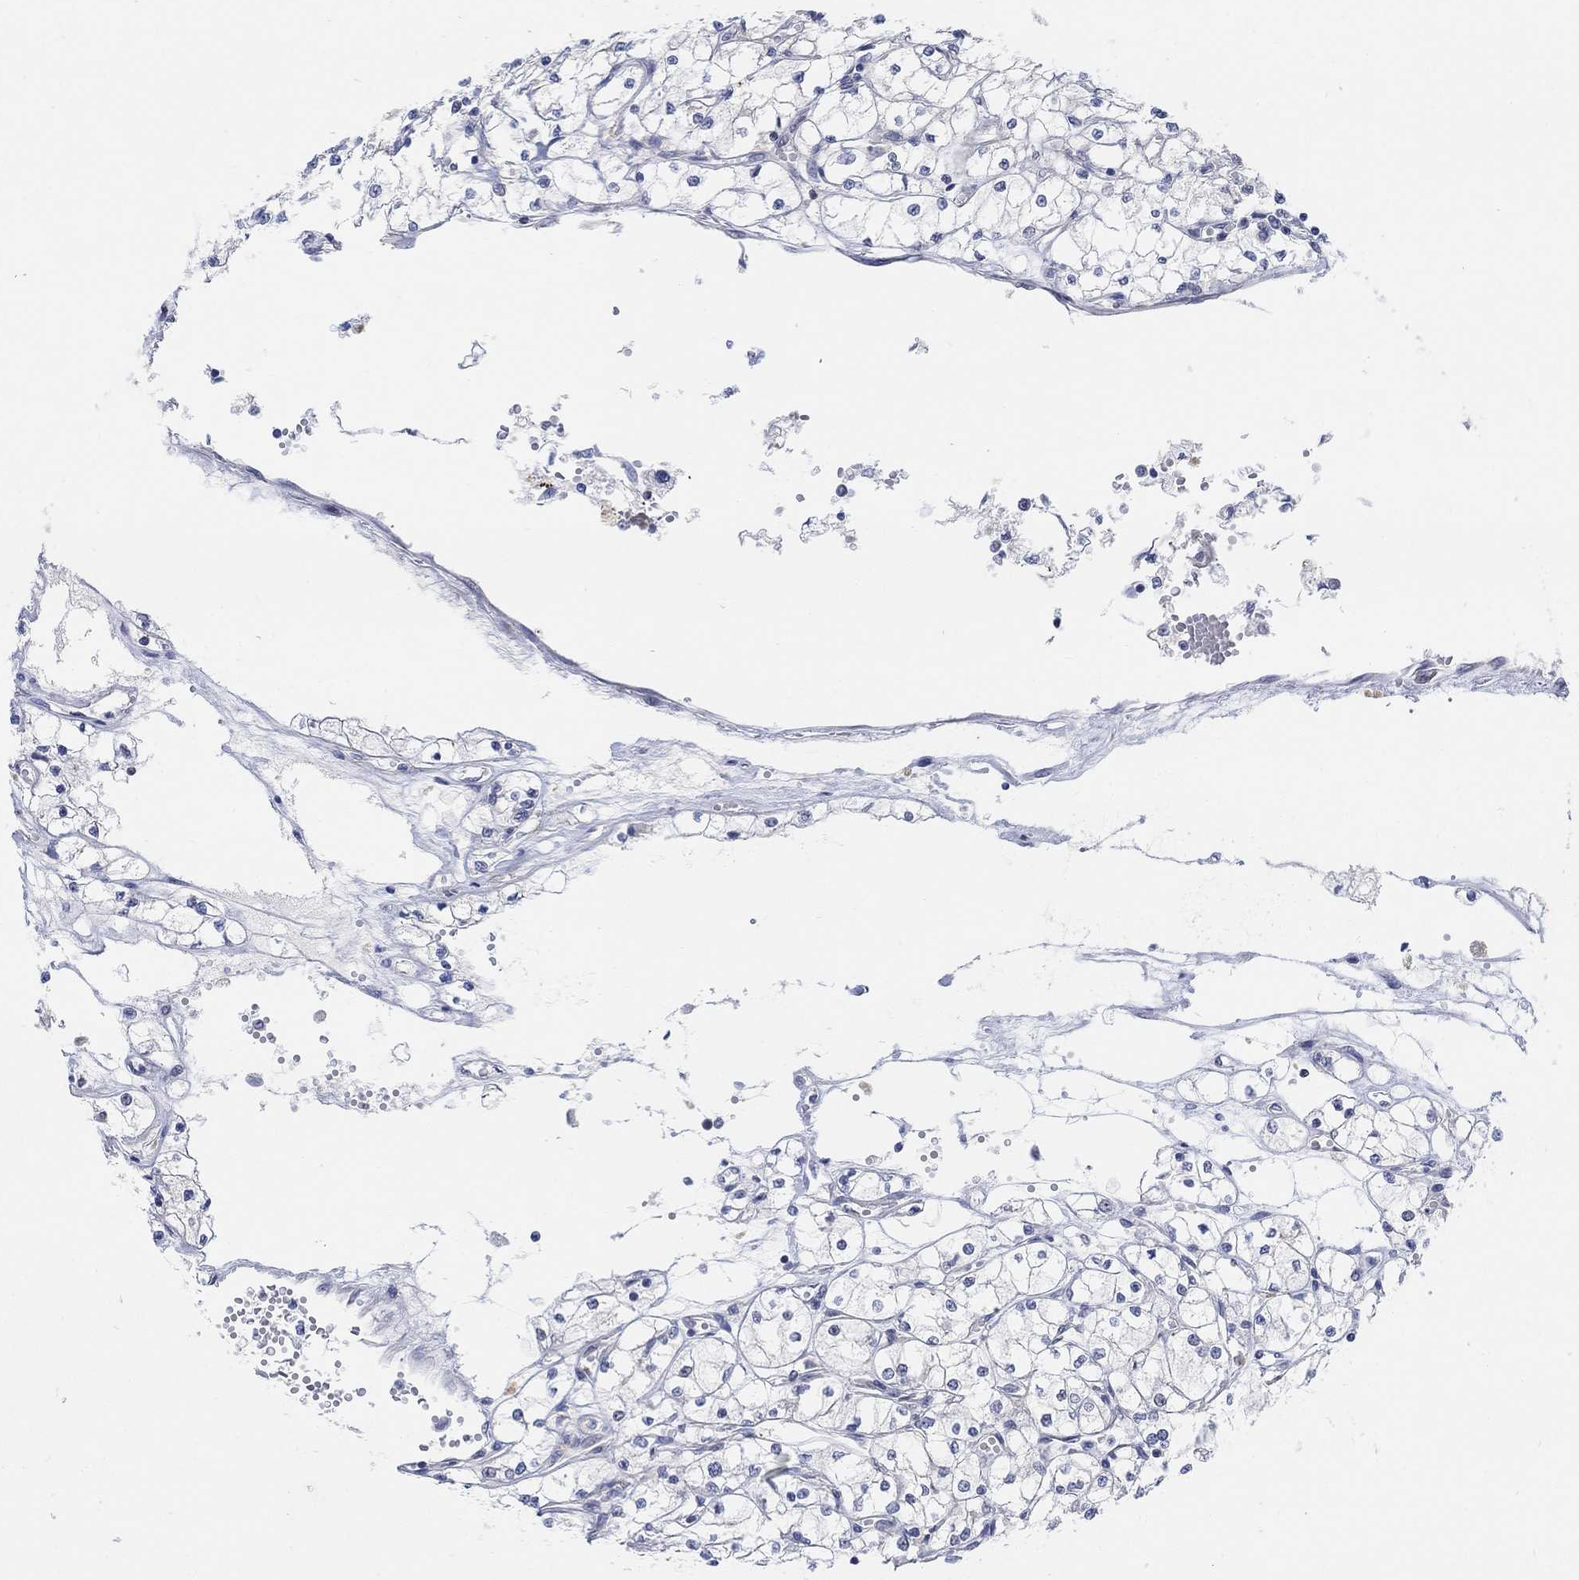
{"staining": {"intensity": "negative", "quantity": "none", "location": "none"}, "tissue": "renal cancer", "cell_type": "Tumor cells", "image_type": "cancer", "snomed": [{"axis": "morphology", "description": "Adenocarcinoma, NOS"}, {"axis": "topography", "description": "Kidney"}], "caption": "High power microscopy histopathology image of an immunohistochemistry image of renal cancer (adenocarcinoma), revealing no significant staining in tumor cells.", "gene": "CNTF", "patient": {"sex": "male", "age": 67}}